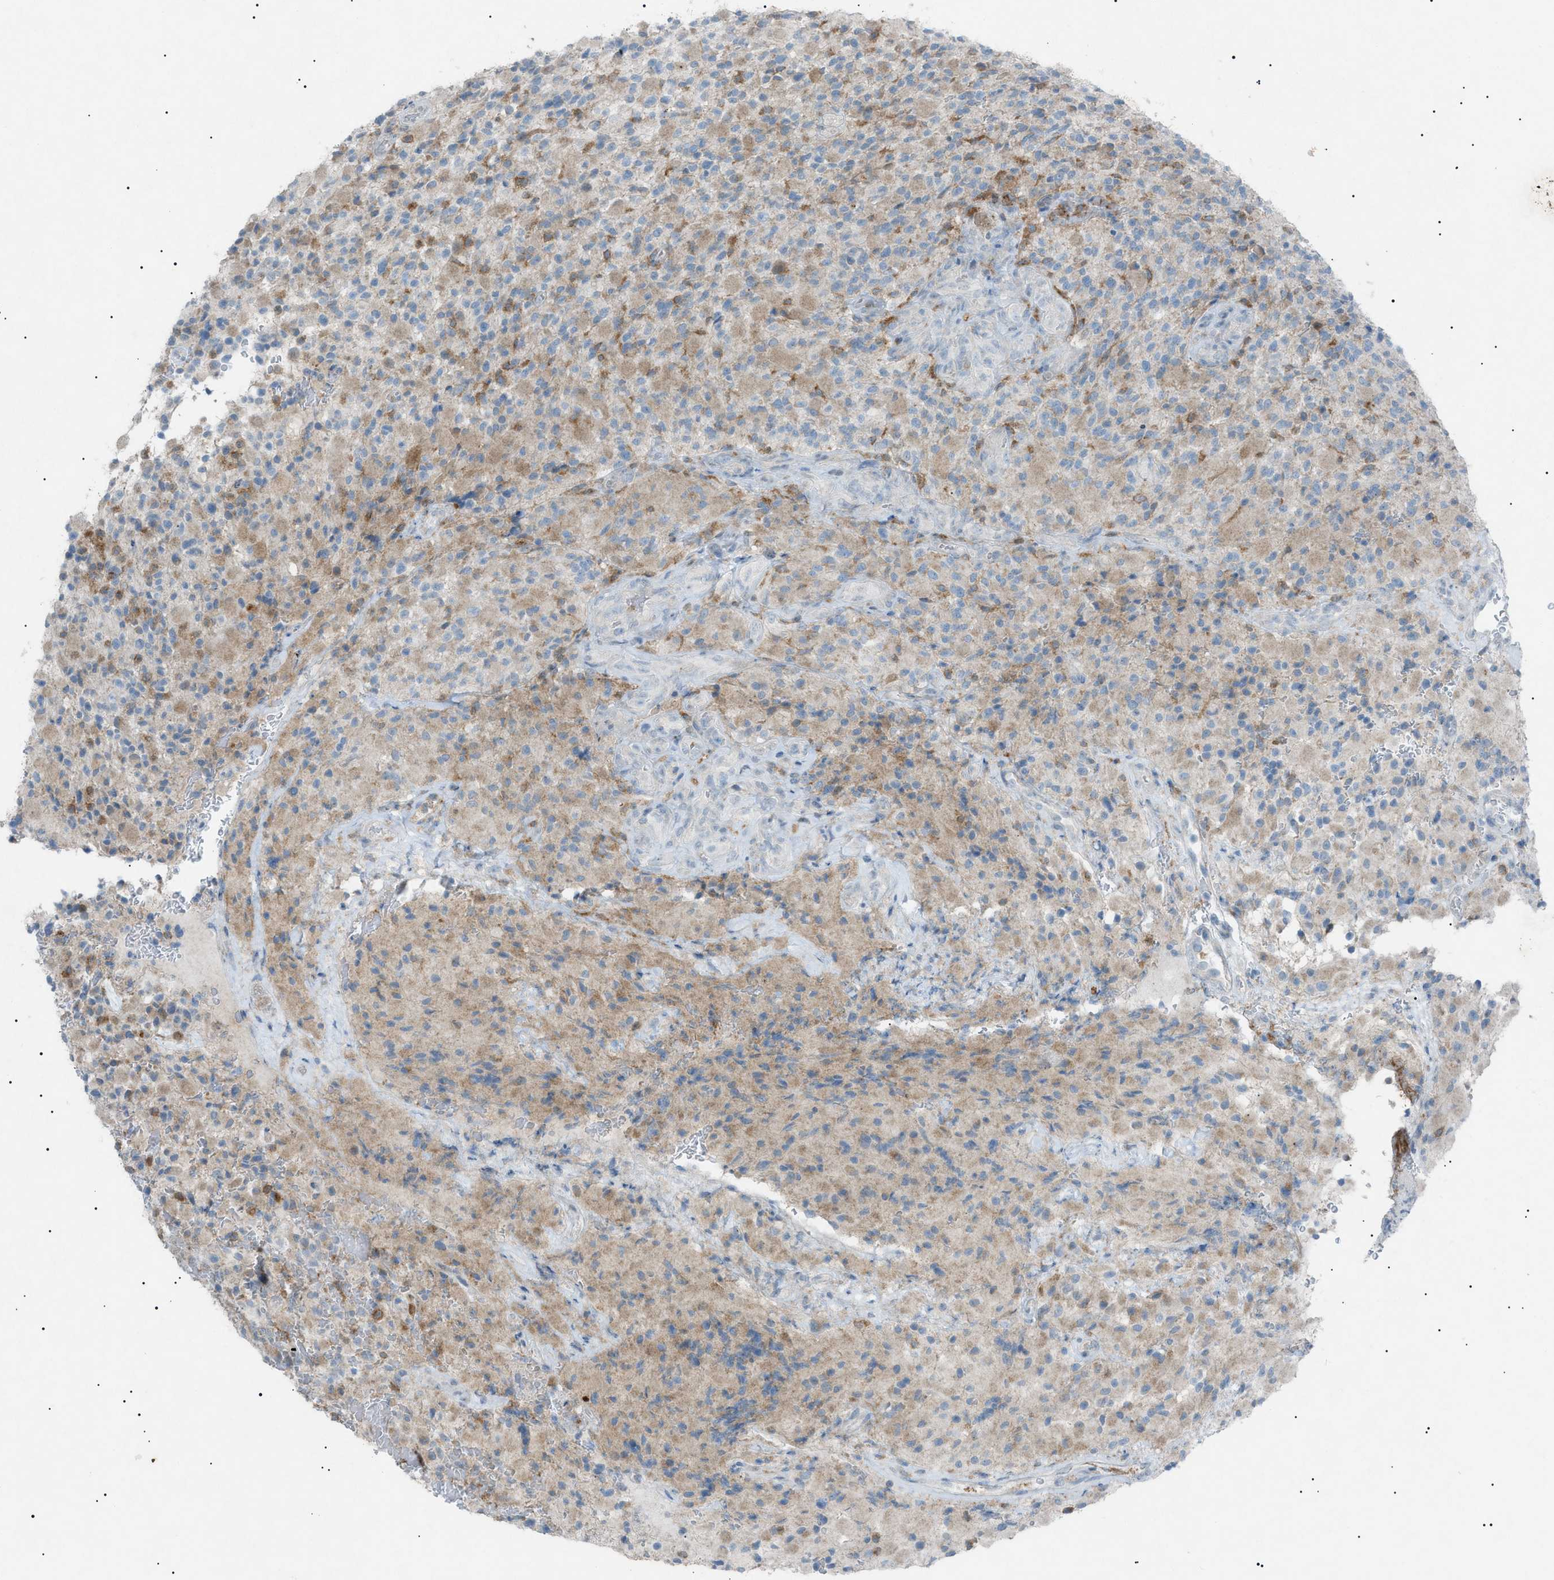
{"staining": {"intensity": "moderate", "quantity": "25%-75%", "location": "cytoplasmic/membranous"}, "tissue": "glioma", "cell_type": "Tumor cells", "image_type": "cancer", "snomed": [{"axis": "morphology", "description": "Glioma, malignant, High grade"}, {"axis": "topography", "description": "Brain"}], "caption": "Glioma stained for a protein displays moderate cytoplasmic/membranous positivity in tumor cells.", "gene": "BTK", "patient": {"sex": "male", "age": 71}}